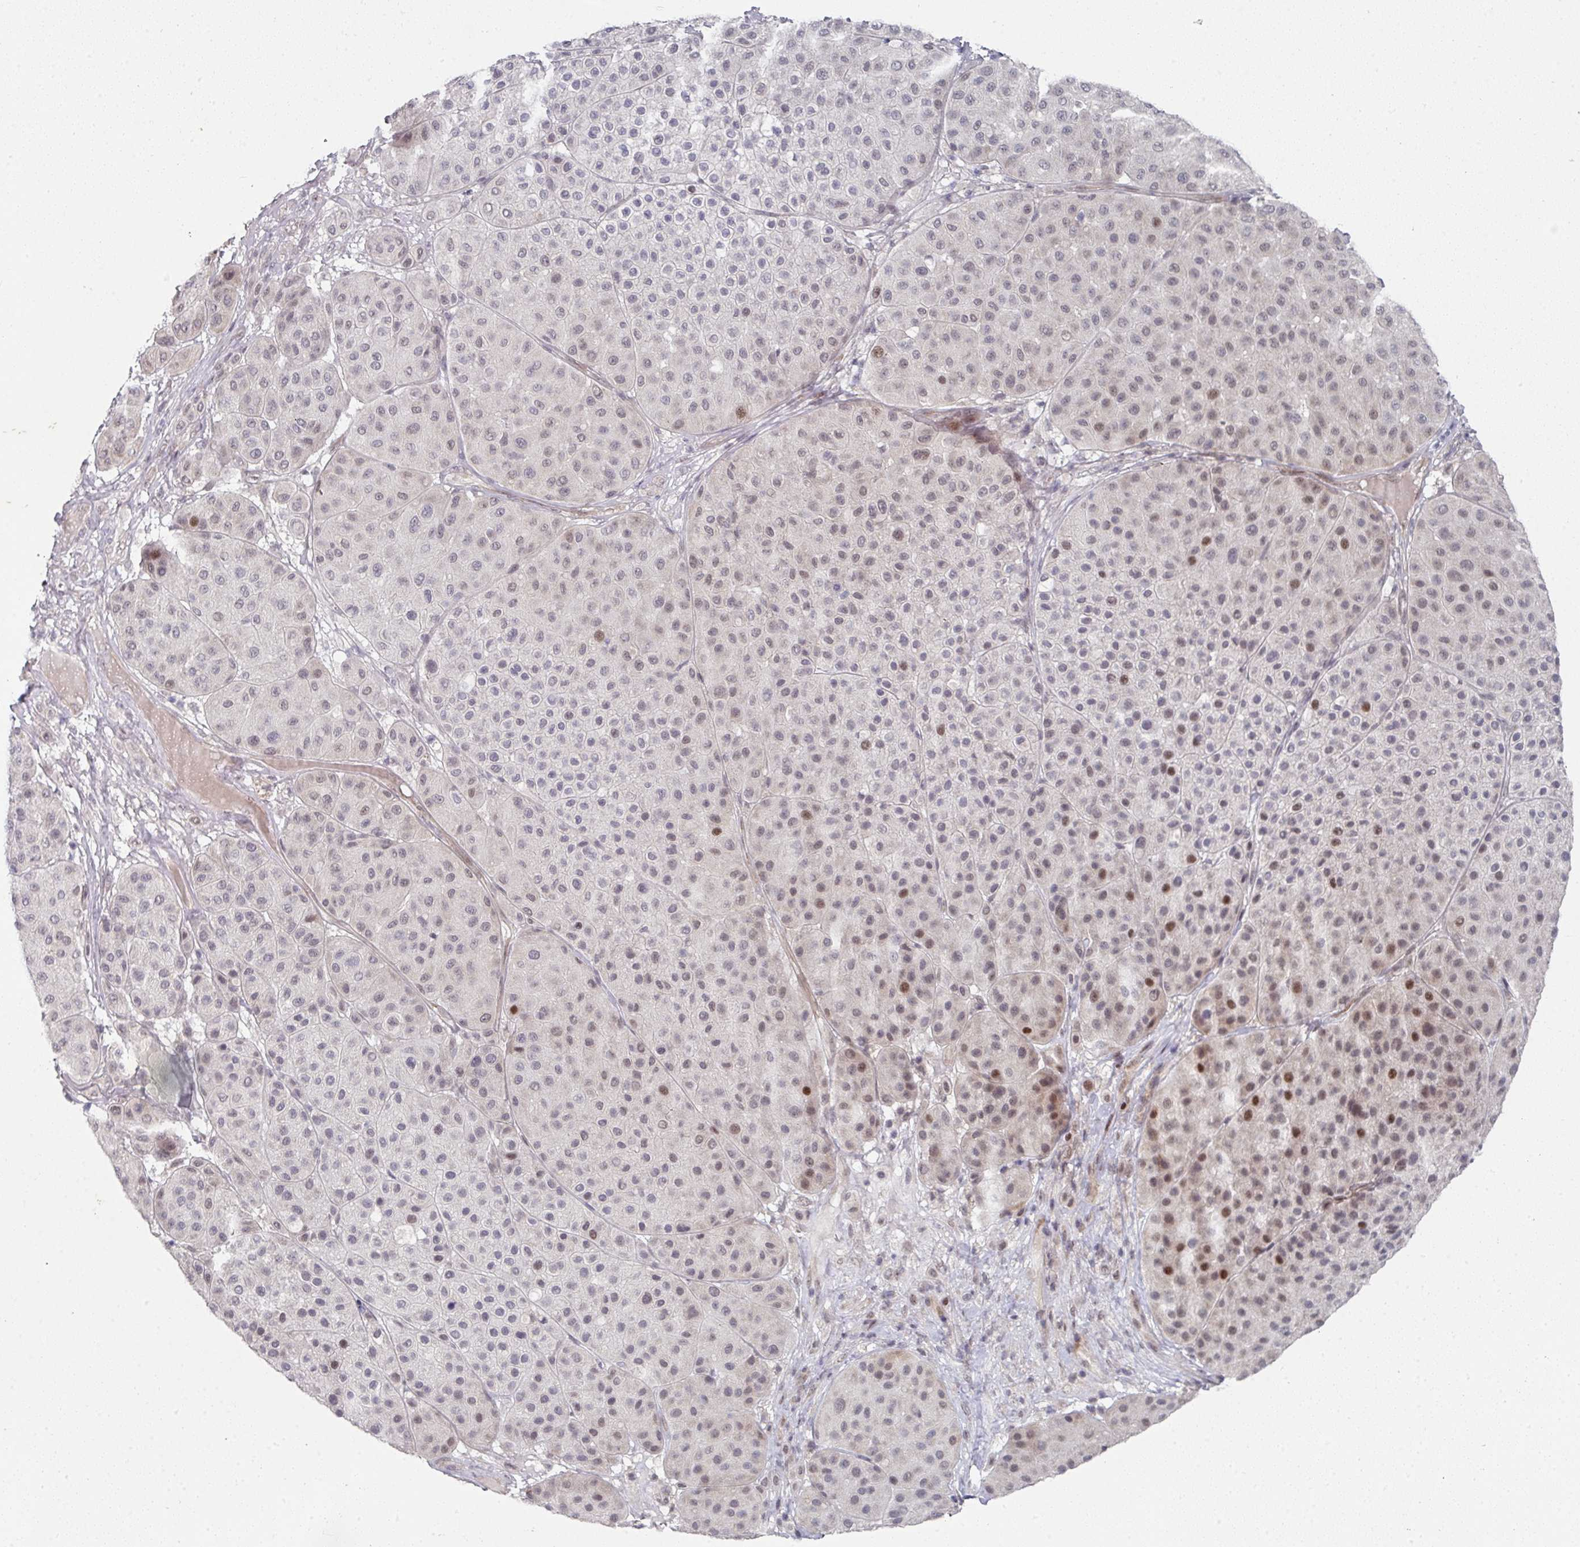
{"staining": {"intensity": "moderate", "quantity": "<25%", "location": "nuclear"}, "tissue": "melanoma", "cell_type": "Tumor cells", "image_type": "cancer", "snomed": [{"axis": "morphology", "description": "Malignant melanoma, Metastatic site"}, {"axis": "topography", "description": "Smooth muscle"}], "caption": "An IHC histopathology image of tumor tissue is shown. Protein staining in brown highlights moderate nuclear positivity in melanoma within tumor cells.", "gene": "TMCC1", "patient": {"sex": "male", "age": 41}}